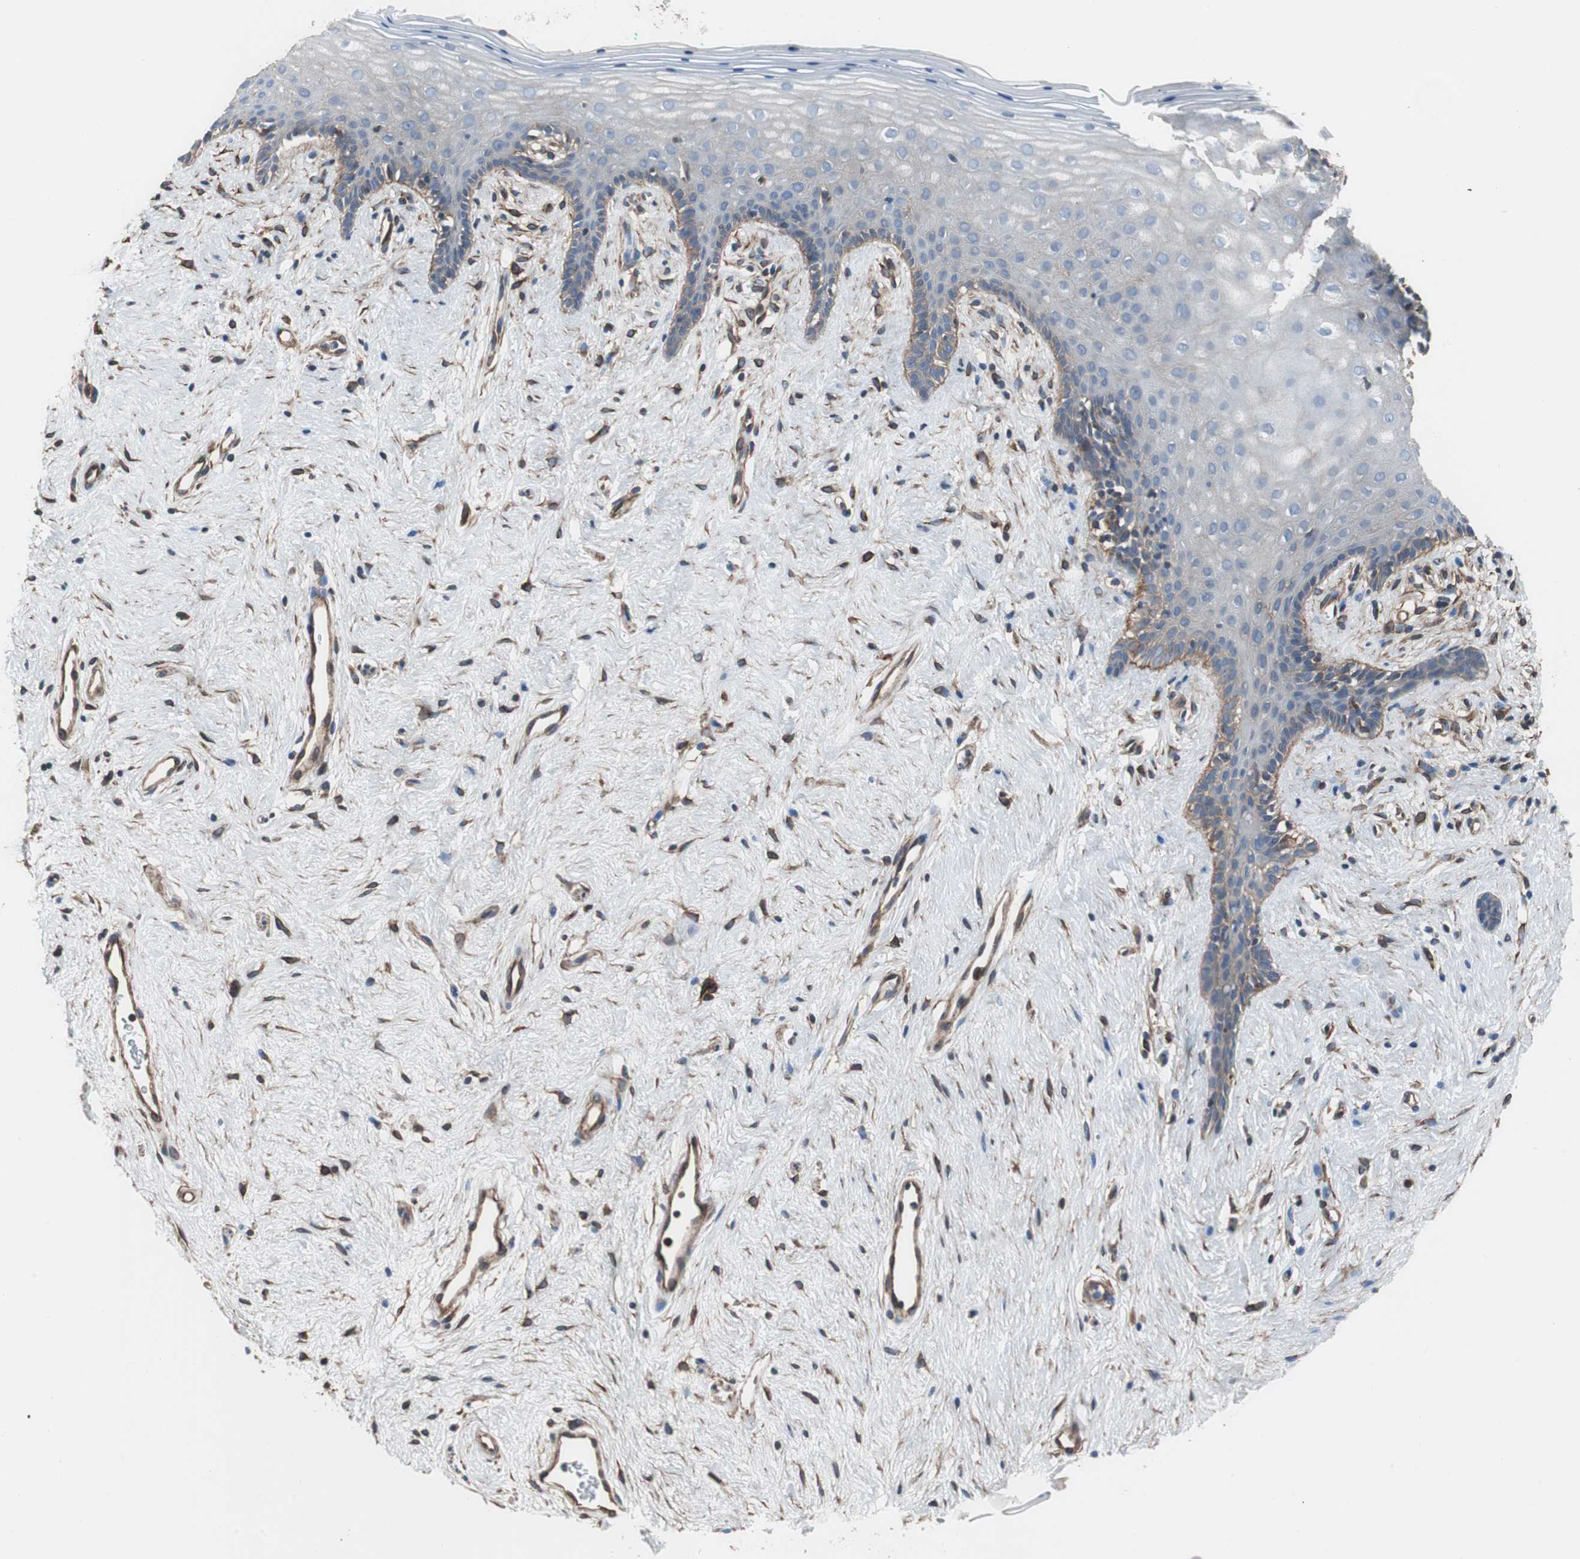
{"staining": {"intensity": "weak", "quantity": "<25%", "location": "cytoplasmic/membranous"}, "tissue": "vagina", "cell_type": "Squamous epithelial cells", "image_type": "normal", "snomed": [{"axis": "morphology", "description": "Normal tissue, NOS"}, {"axis": "topography", "description": "Vagina"}], "caption": "A high-resolution photomicrograph shows immunohistochemistry (IHC) staining of unremarkable vagina, which reveals no significant expression in squamous epithelial cells. (IHC, brightfield microscopy, high magnification).", "gene": "KIF3B", "patient": {"sex": "female", "age": 44}}